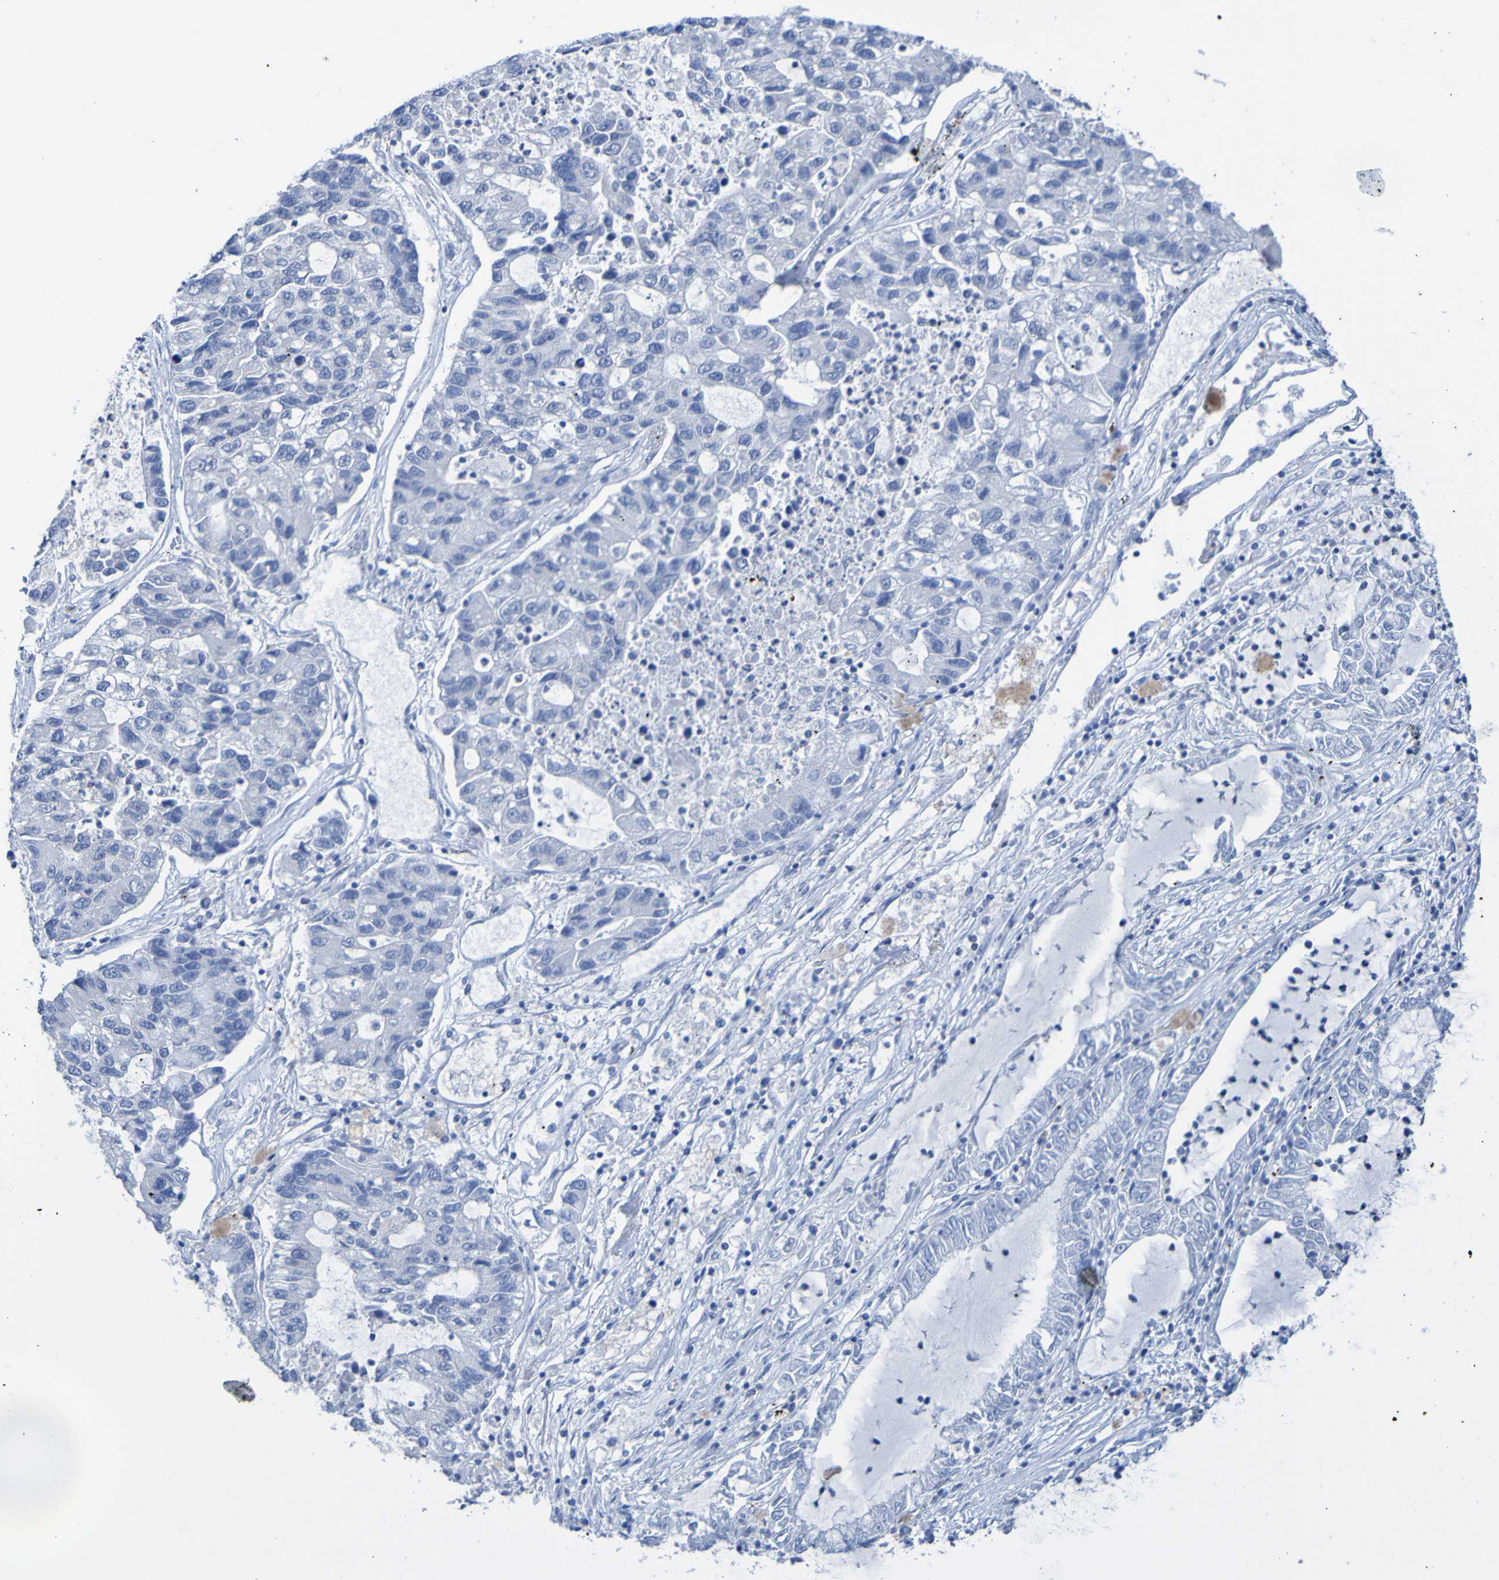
{"staining": {"intensity": "negative", "quantity": "none", "location": "none"}, "tissue": "lung cancer", "cell_type": "Tumor cells", "image_type": "cancer", "snomed": [{"axis": "morphology", "description": "Adenocarcinoma, NOS"}, {"axis": "topography", "description": "Lung"}], "caption": "The micrograph displays no significant staining in tumor cells of lung cancer.", "gene": "ACMSD", "patient": {"sex": "female", "age": 51}}